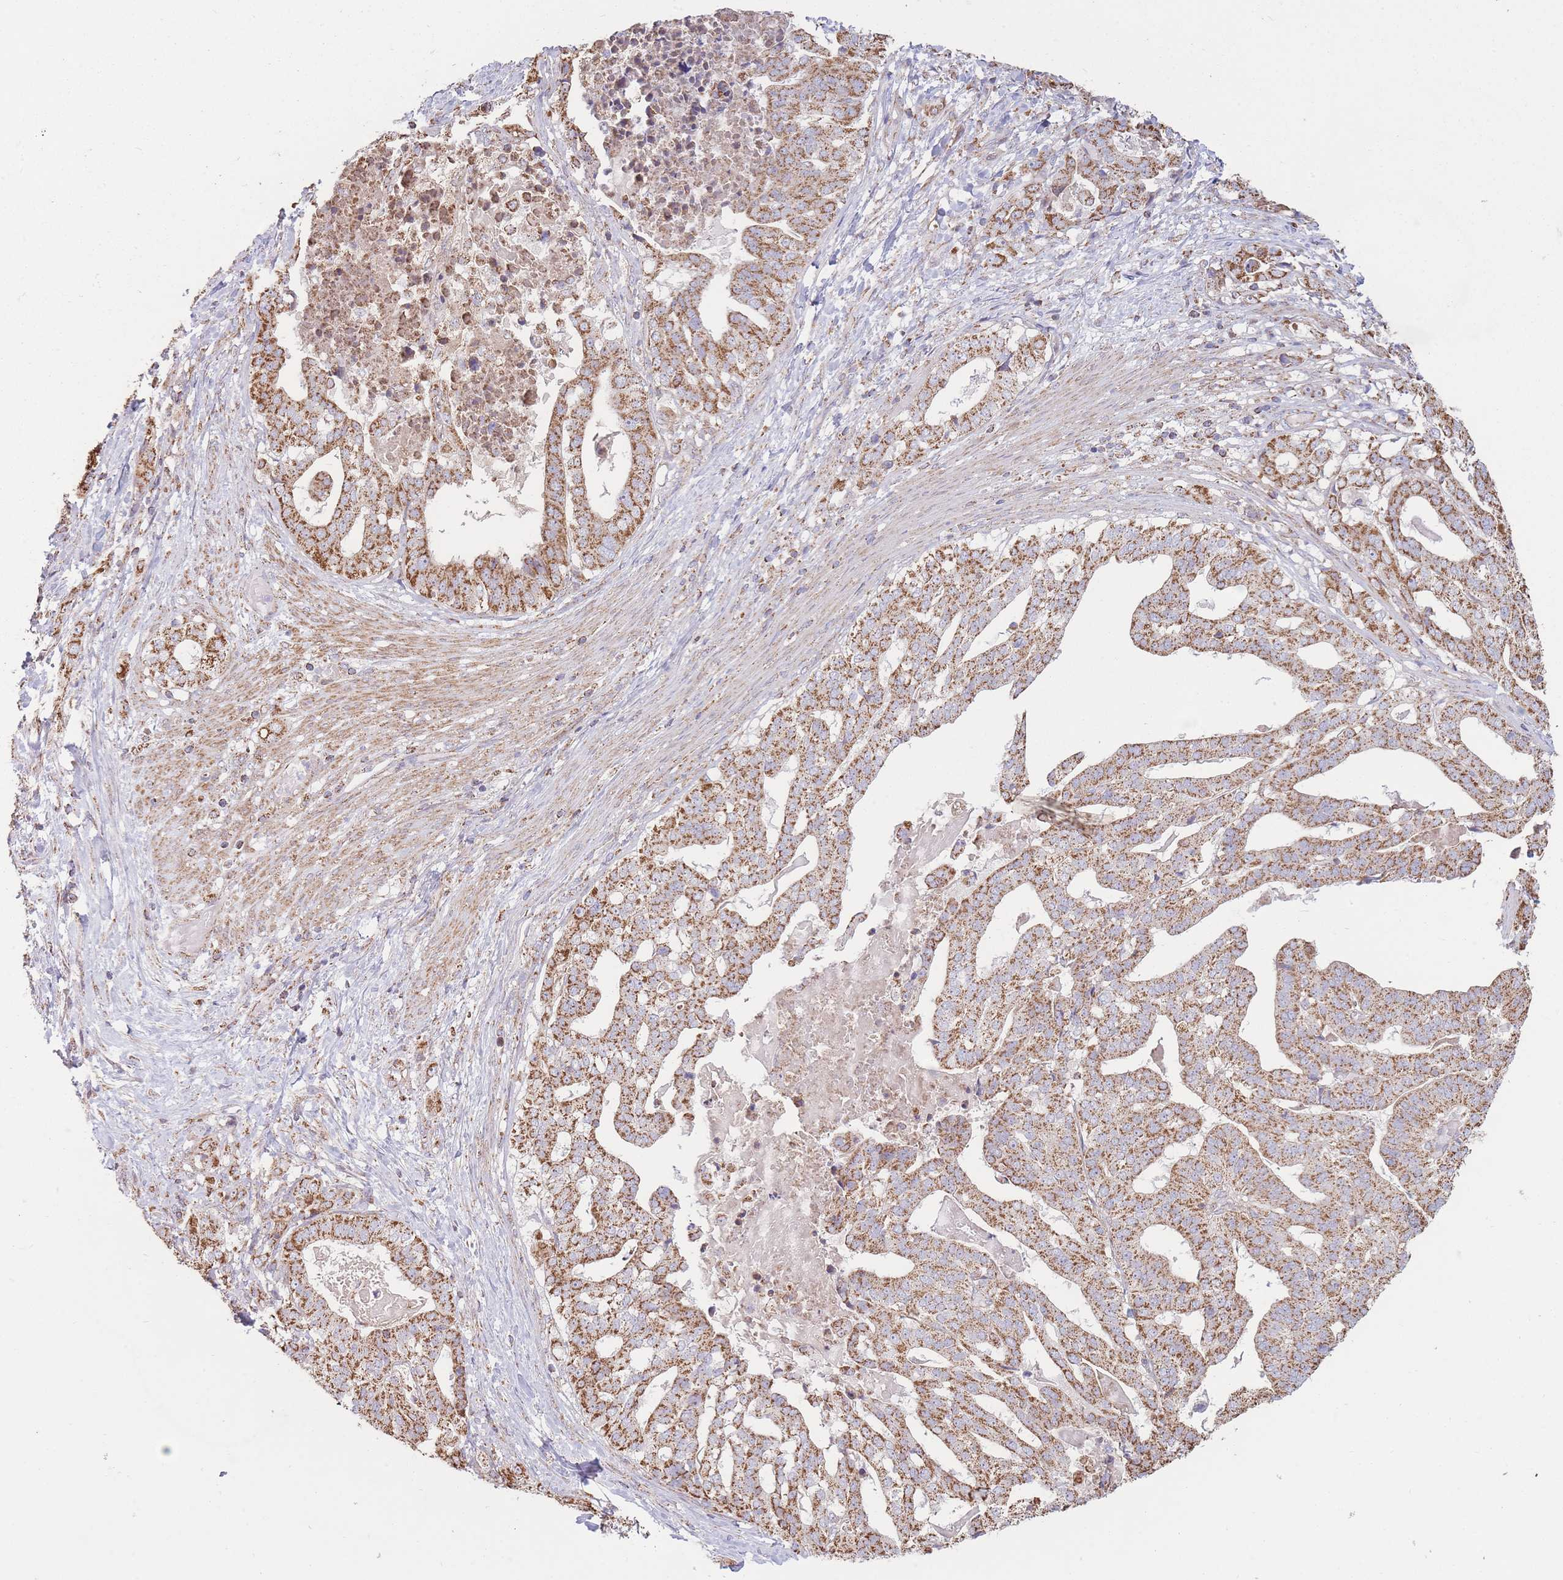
{"staining": {"intensity": "moderate", "quantity": ">75%", "location": "cytoplasmic/membranous"}, "tissue": "stomach cancer", "cell_type": "Tumor cells", "image_type": "cancer", "snomed": [{"axis": "morphology", "description": "Adenocarcinoma, NOS"}, {"axis": "topography", "description": "Stomach"}], "caption": "Adenocarcinoma (stomach) stained with DAB (3,3'-diaminobenzidine) immunohistochemistry (IHC) shows medium levels of moderate cytoplasmic/membranous positivity in approximately >75% of tumor cells.", "gene": "KIF16B", "patient": {"sex": "male", "age": 48}}